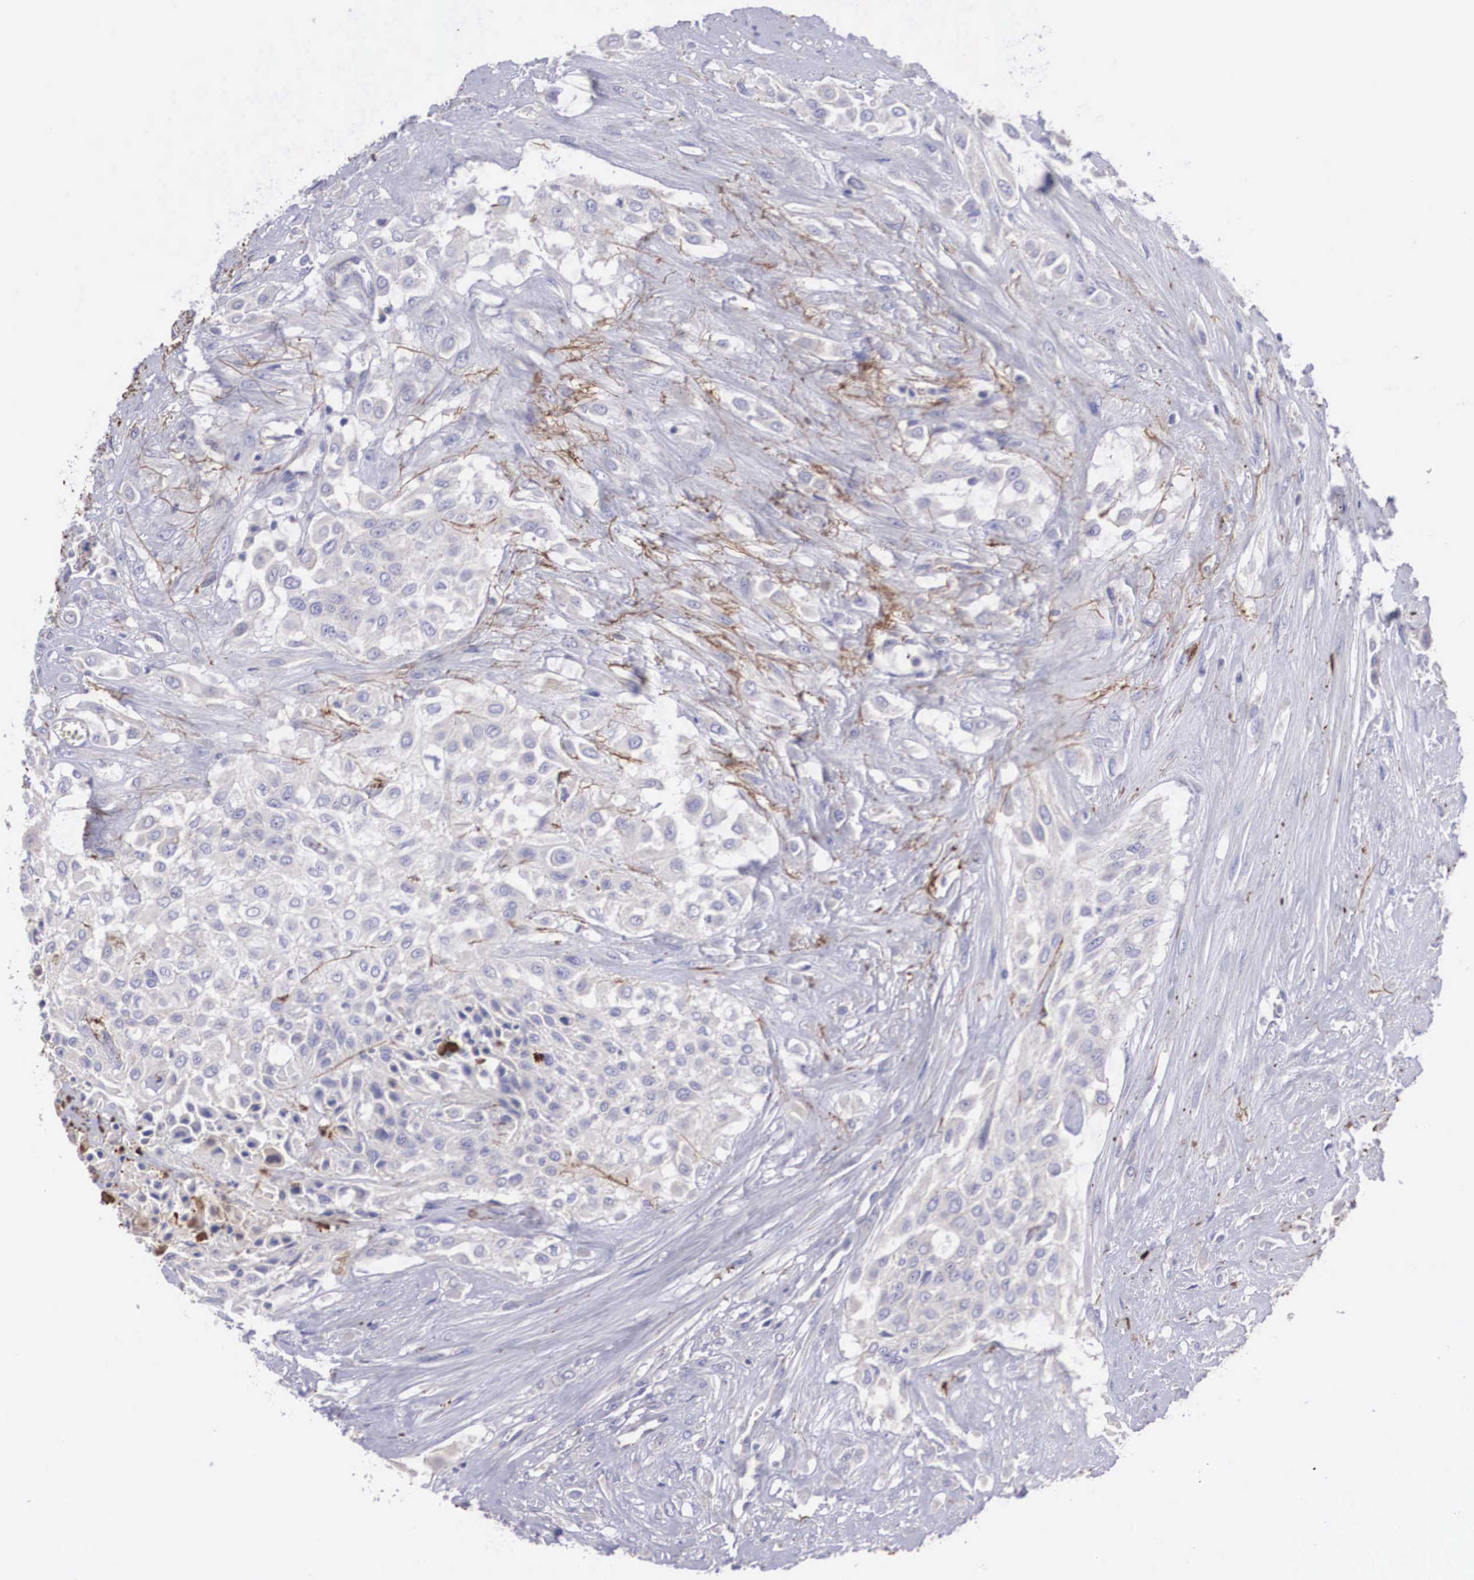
{"staining": {"intensity": "weak", "quantity": "<25%", "location": "cytoplasmic/membranous"}, "tissue": "urothelial cancer", "cell_type": "Tumor cells", "image_type": "cancer", "snomed": [{"axis": "morphology", "description": "Urothelial carcinoma, High grade"}, {"axis": "topography", "description": "Urinary bladder"}], "caption": "Tumor cells show no significant protein staining in high-grade urothelial carcinoma. (DAB (3,3'-diaminobenzidine) immunohistochemistry (IHC), high magnification).", "gene": "CLU", "patient": {"sex": "male", "age": 57}}